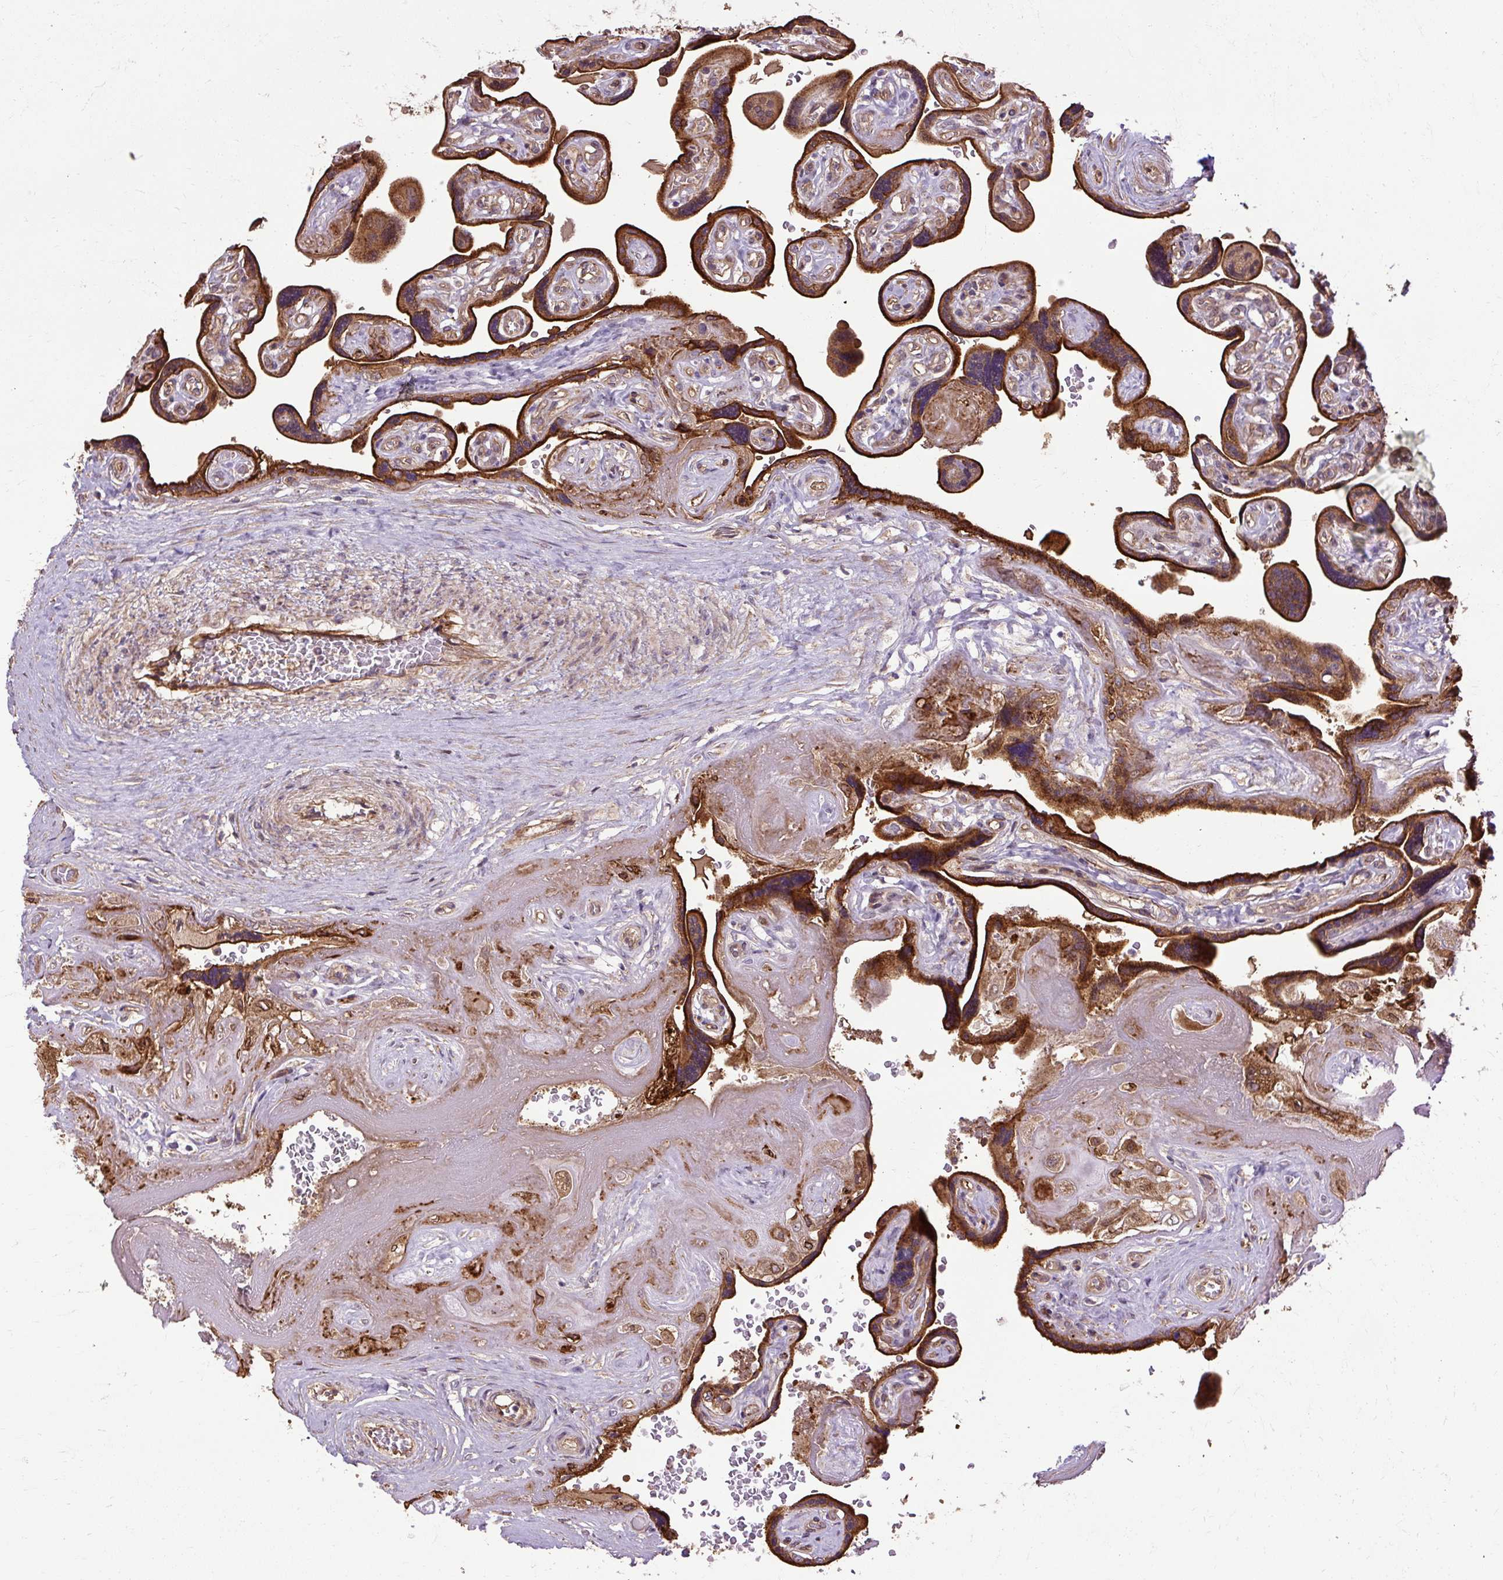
{"staining": {"intensity": "moderate", "quantity": ">75%", "location": "cytoplasmic/membranous"}, "tissue": "placenta", "cell_type": "Decidual cells", "image_type": "normal", "snomed": [{"axis": "morphology", "description": "Normal tissue, NOS"}, {"axis": "topography", "description": "Placenta"}], "caption": "Placenta stained with a brown dye demonstrates moderate cytoplasmic/membranous positive positivity in approximately >75% of decidual cells.", "gene": "FLRT1", "patient": {"sex": "female", "age": 32}}